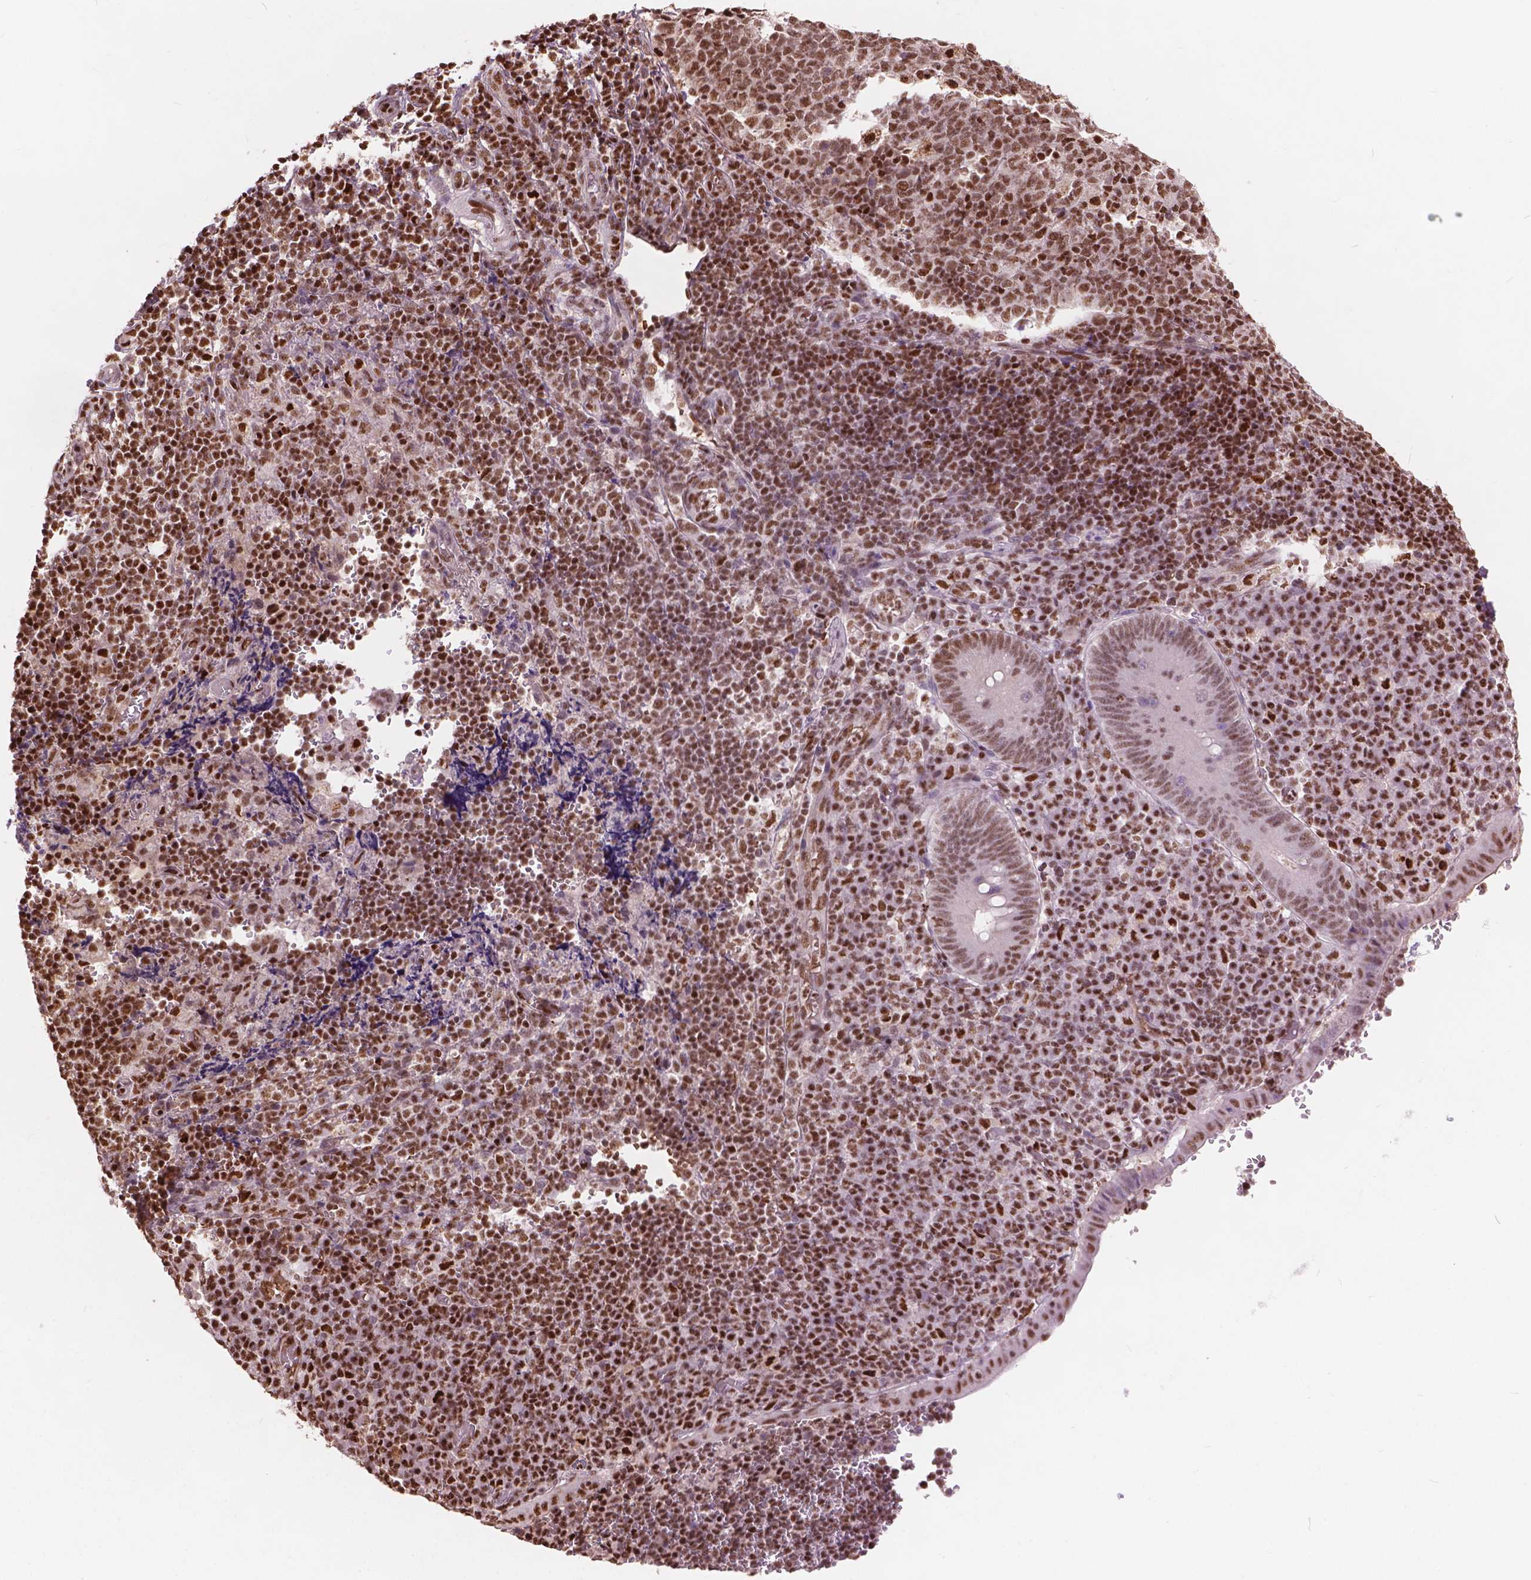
{"staining": {"intensity": "moderate", "quantity": ">75%", "location": "nuclear"}, "tissue": "appendix", "cell_type": "Glandular cells", "image_type": "normal", "snomed": [{"axis": "morphology", "description": "Normal tissue, NOS"}, {"axis": "topography", "description": "Appendix"}], "caption": "Protein expression analysis of benign appendix demonstrates moderate nuclear staining in approximately >75% of glandular cells.", "gene": "ANP32A", "patient": {"sex": "male", "age": 18}}